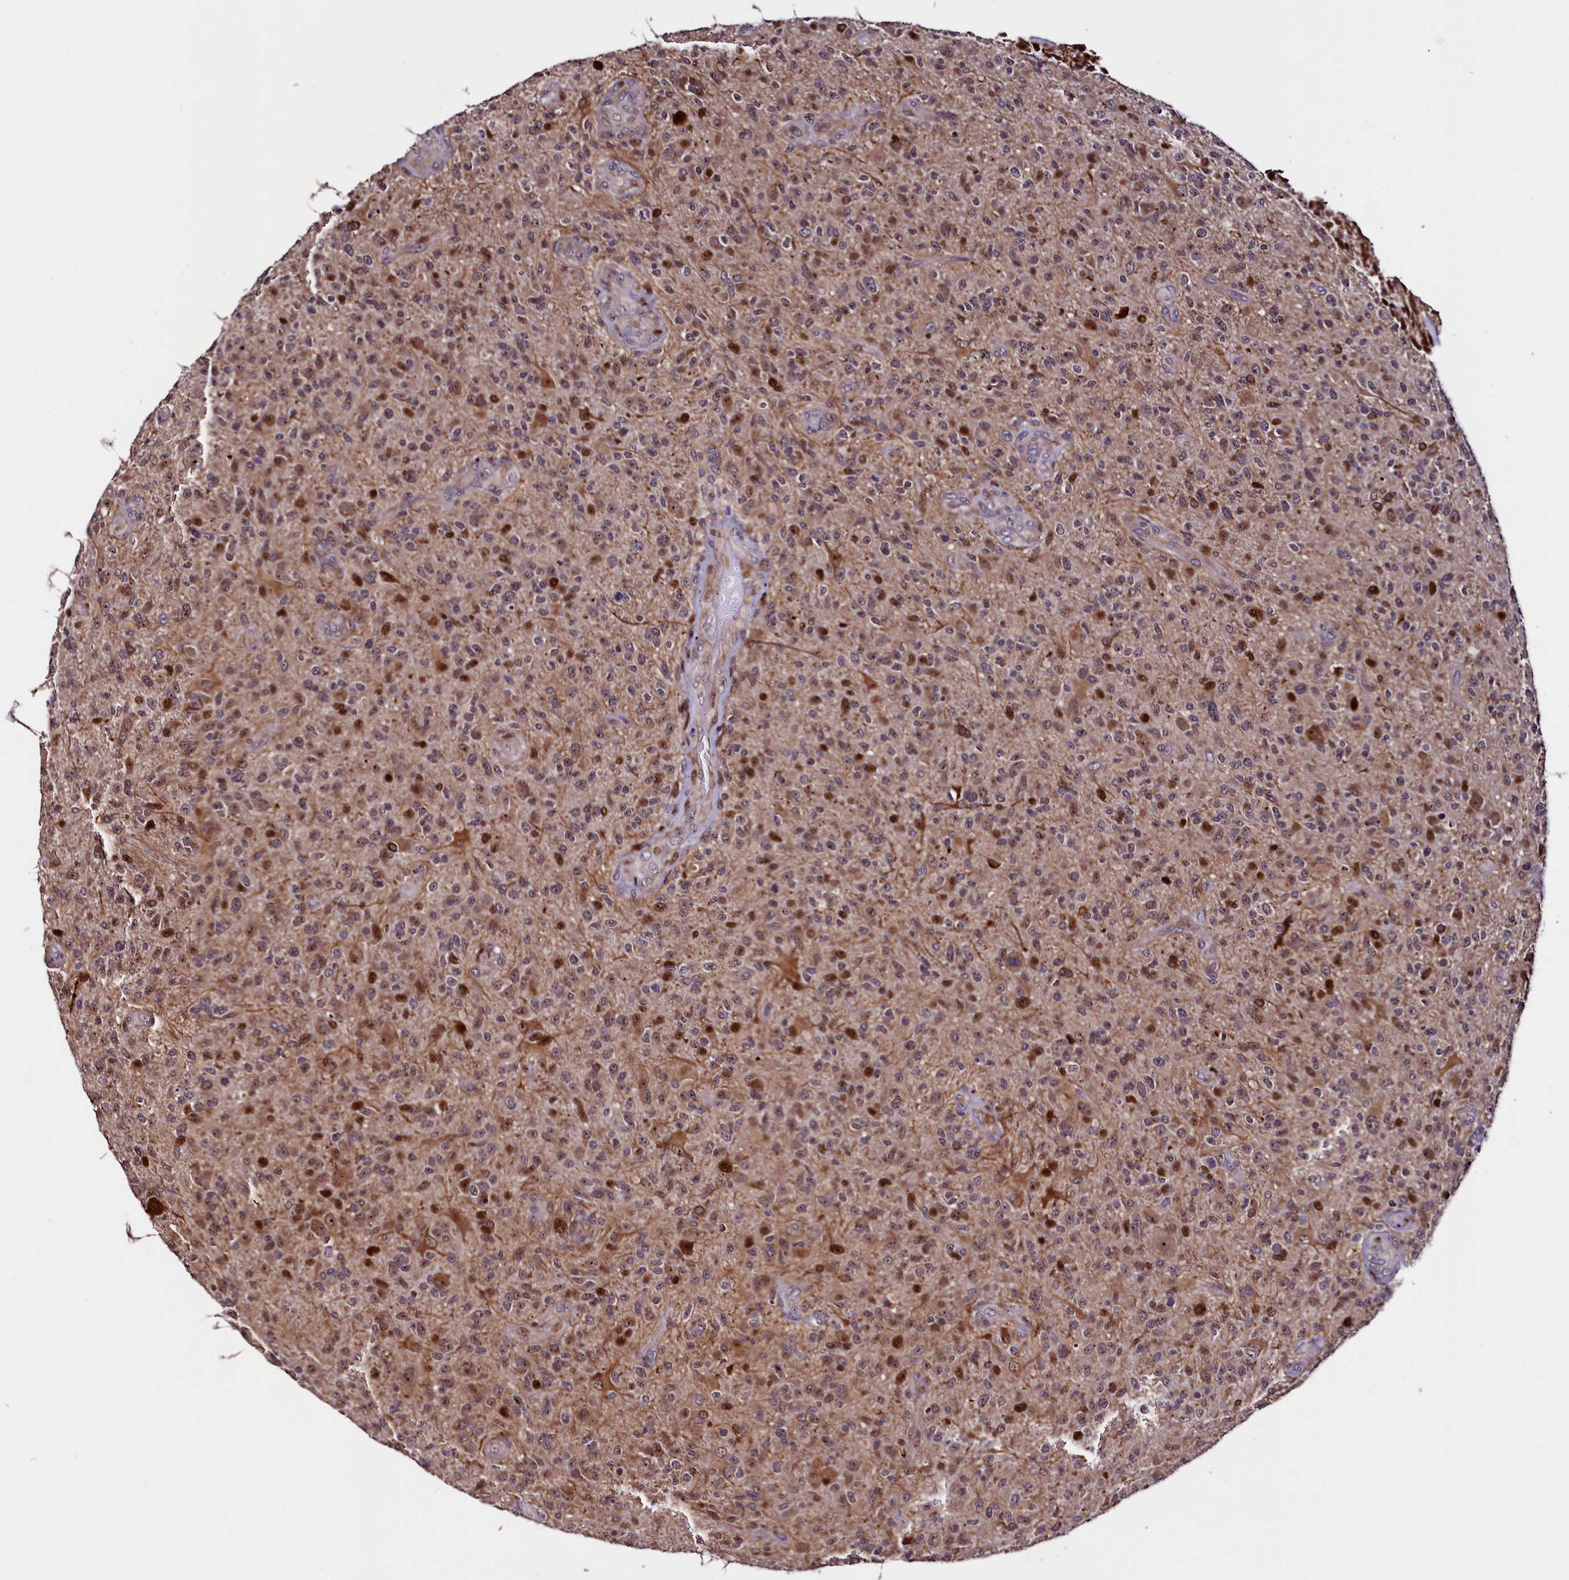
{"staining": {"intensity": "strong", "quantity": "<25%", "location": "nuclear"}, "tissue": "glioma", "cell_type": "Tumor cells", "image_type": "cancer", "snomed": [{"axis": "morphology", "description": "Glioma, malignant, High grade"}, {"axis": "topography", "description": "Brain"}], "caption": "An image of malignant high-grade glioma stained for a protein reveals strong nuclear brown staining in tumor cells. (Stains: DAB (3,3'-diaminobenzidine) in brown, nuclei in blue, Microscopy: brightfield microscopy at high magnification).", "gene": "TRMT112", "patient": {"sex": "male", "age": 47}}